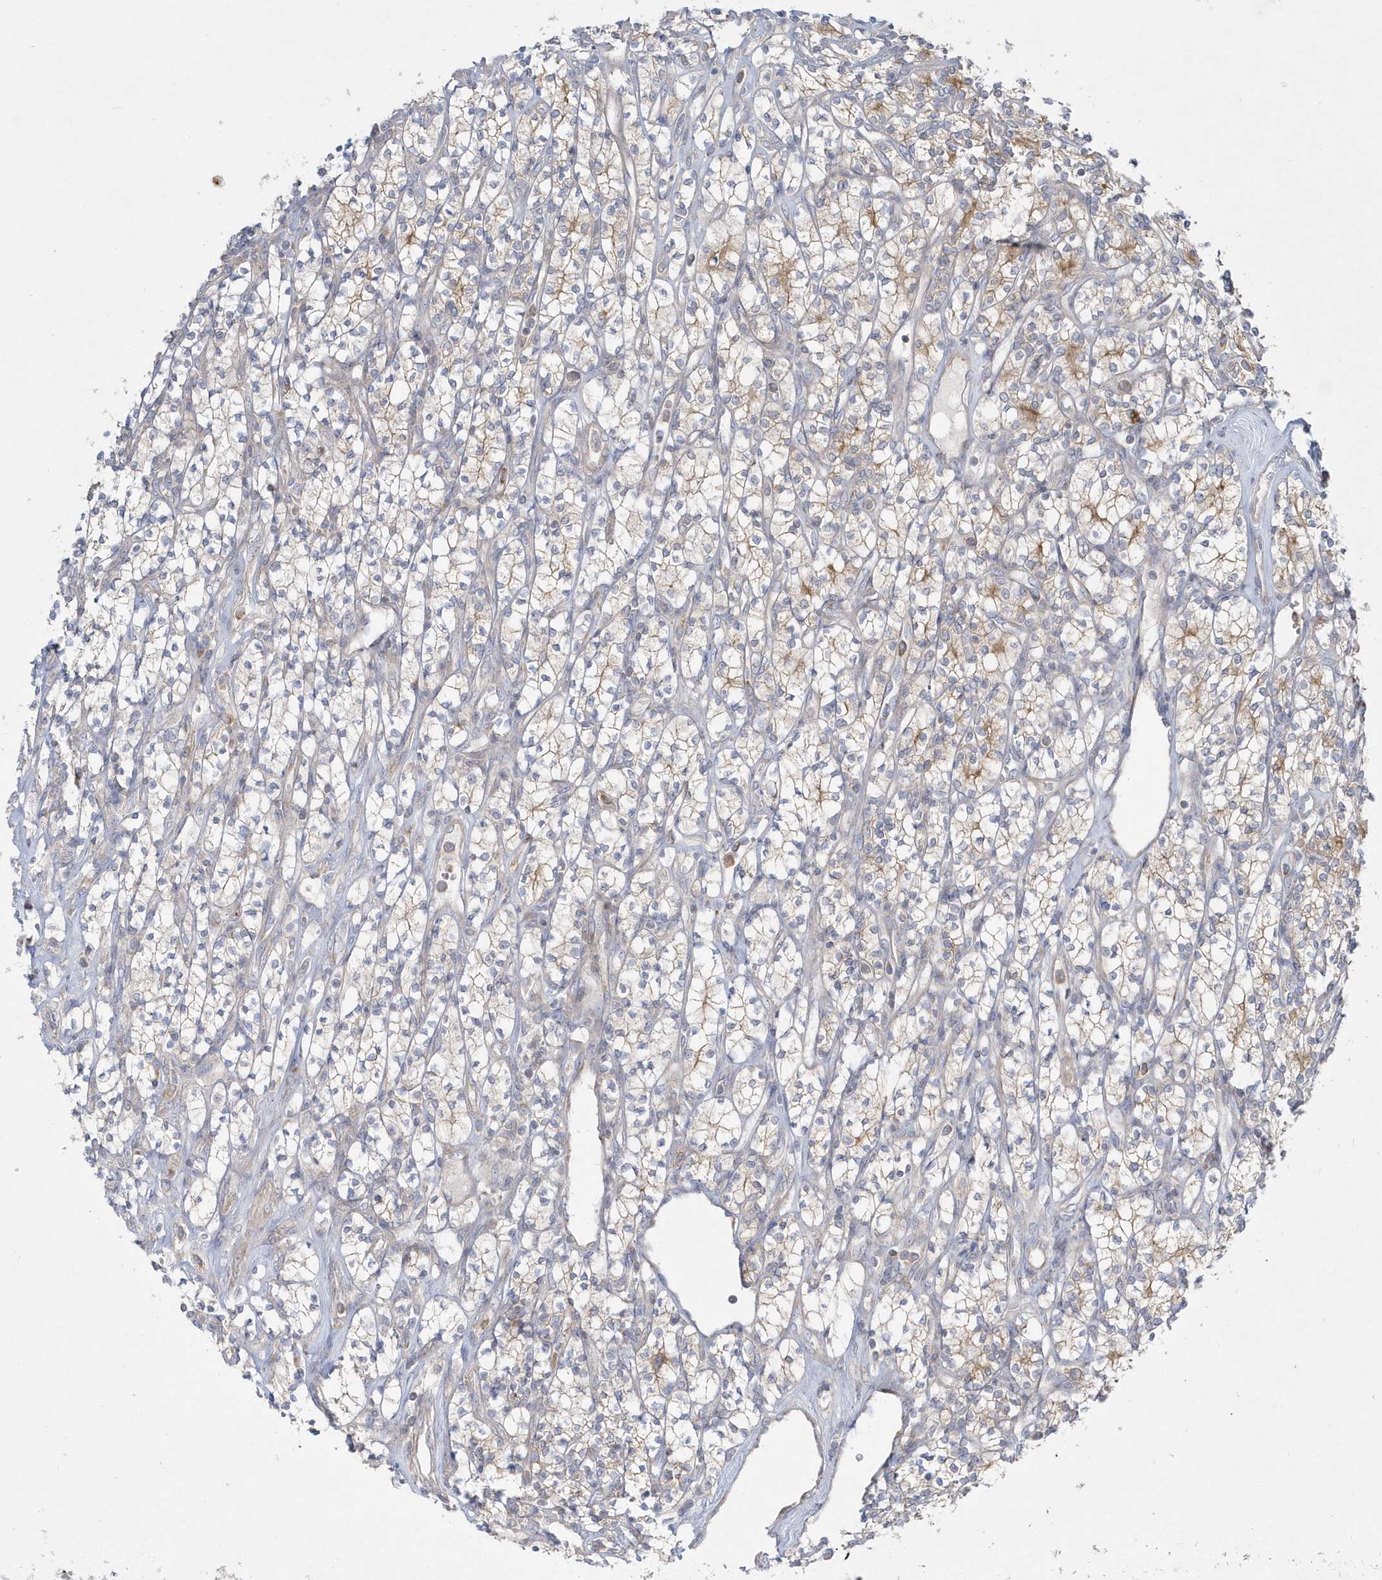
{"staining": {"intensity": "moderate", "quantity": "<25%", "location": "cytoplasmic/membranous"}, "tissue": "renal cancer", "cell_type": "Tumor cells", "image_type": "cancer", "snomed": [{"axis": "morphology", "description": "Adenocarcinoma, NOS"}, {"axis": "topography", "description": "Kidney"}], "caption": "An immunohistochemistry (IHC) histopathology image of neoplastic tissue is shown. Protein staining in brown shows moderate cytoplasmic/membranous positivity in adenocarcinoma (renal) within tumor cells. (brown staining indicates protein expression, while blue staining denotes nuclei).", "gene": "DNAJC18", "patient": {"sex": "male", "age": 77}}